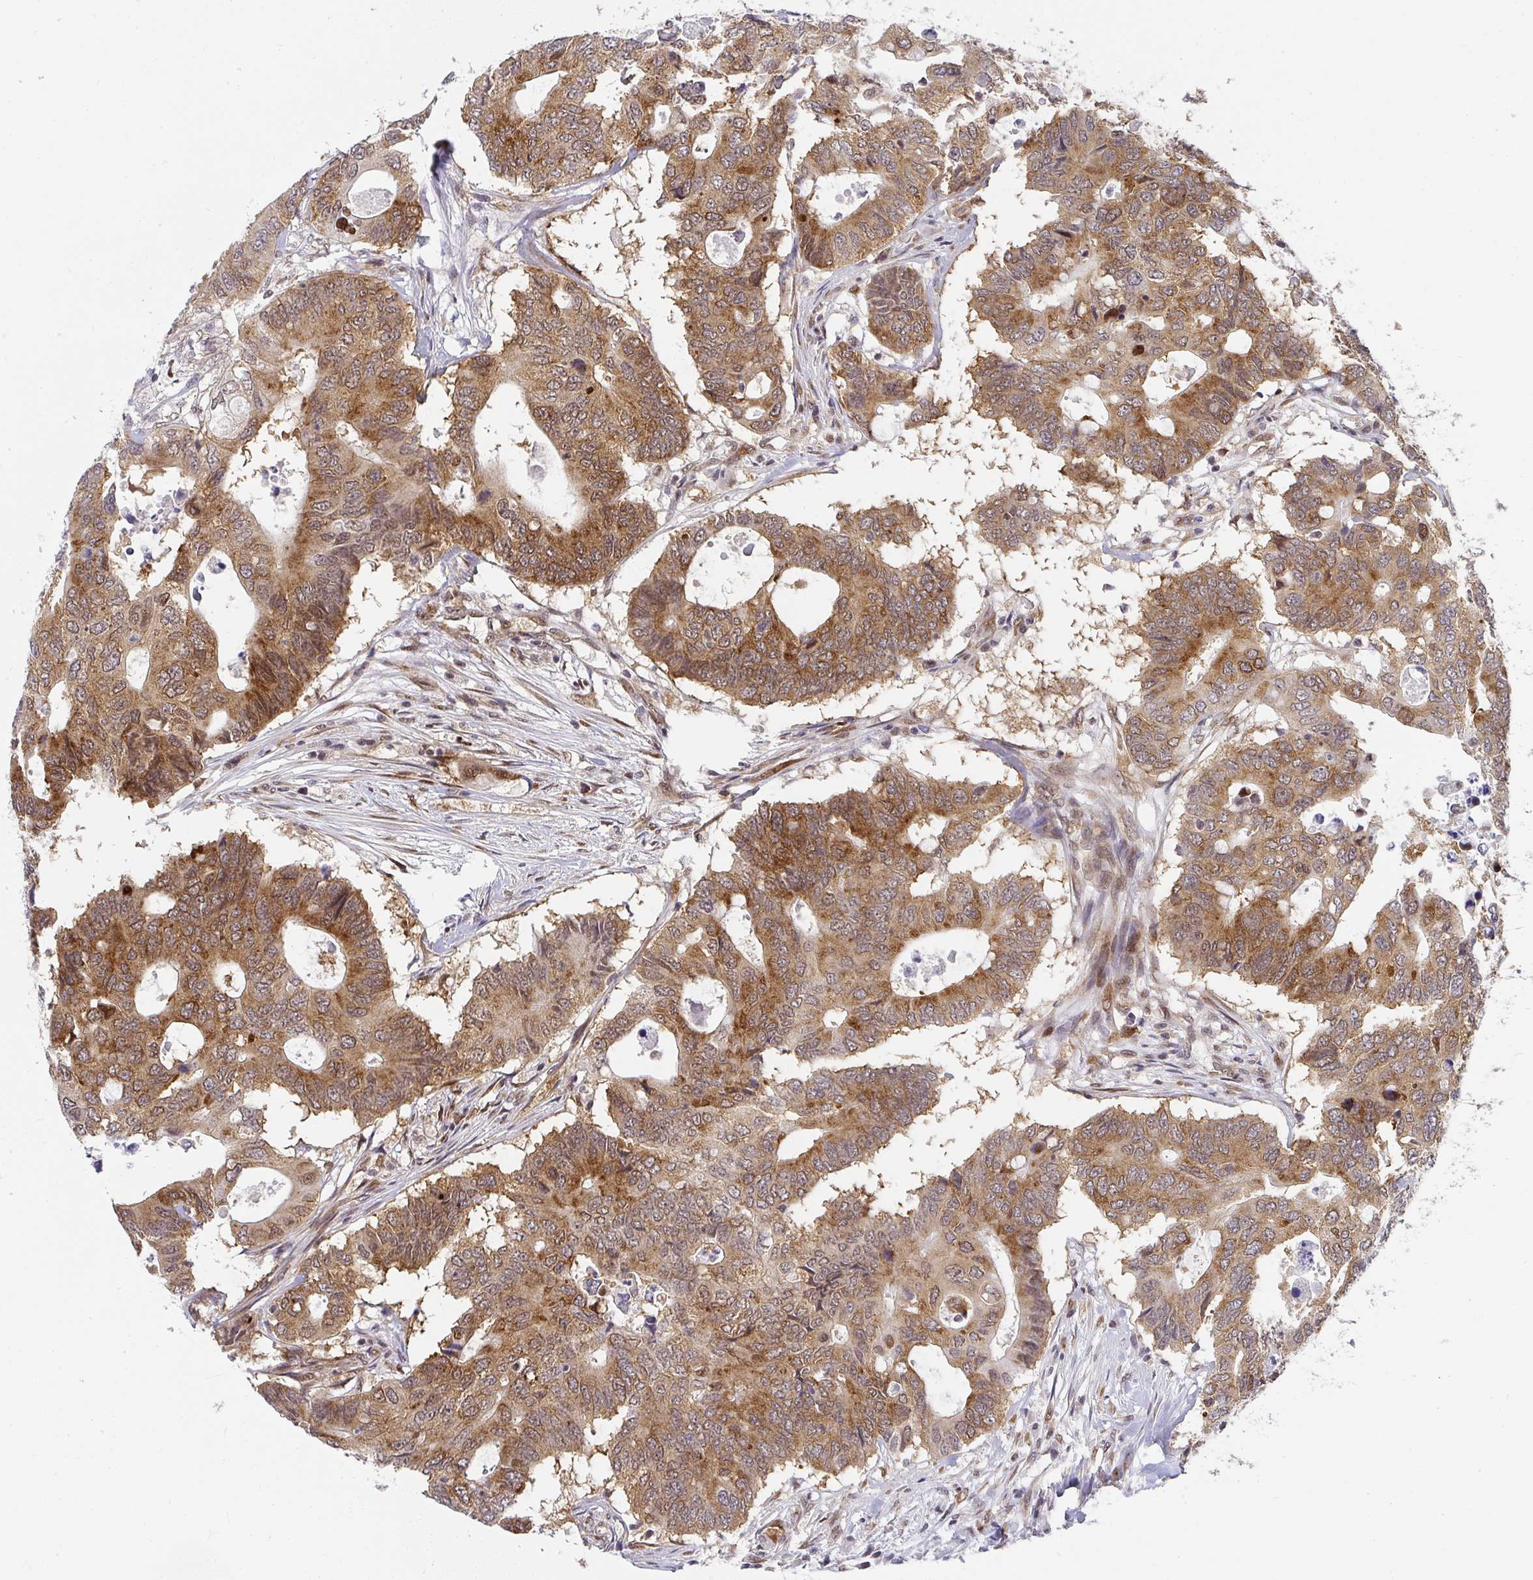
{"staining": {"intensity": "moderate", "quantity": ">75%", "location": "cytoplasmic/membranous,nuclear"}, "tissue": "colorectal cancer", "cell_type": "Tumor cells", "image_type": "cancer", "snomed": [{"axis": "morphology", "description": "Adenocarcinoma, NOS"}, {"axis": "topography", "description": "Colon"}], "caption": "A histopathology image of colorectal cancer (adenocarcinoma) stained for a protein exhibits moderate cytoplasmic/membranous and nuclear brown staining in tumor cells.", "gene": "SYNCRIP", "patient": {"sex": "male", "age": 71}}